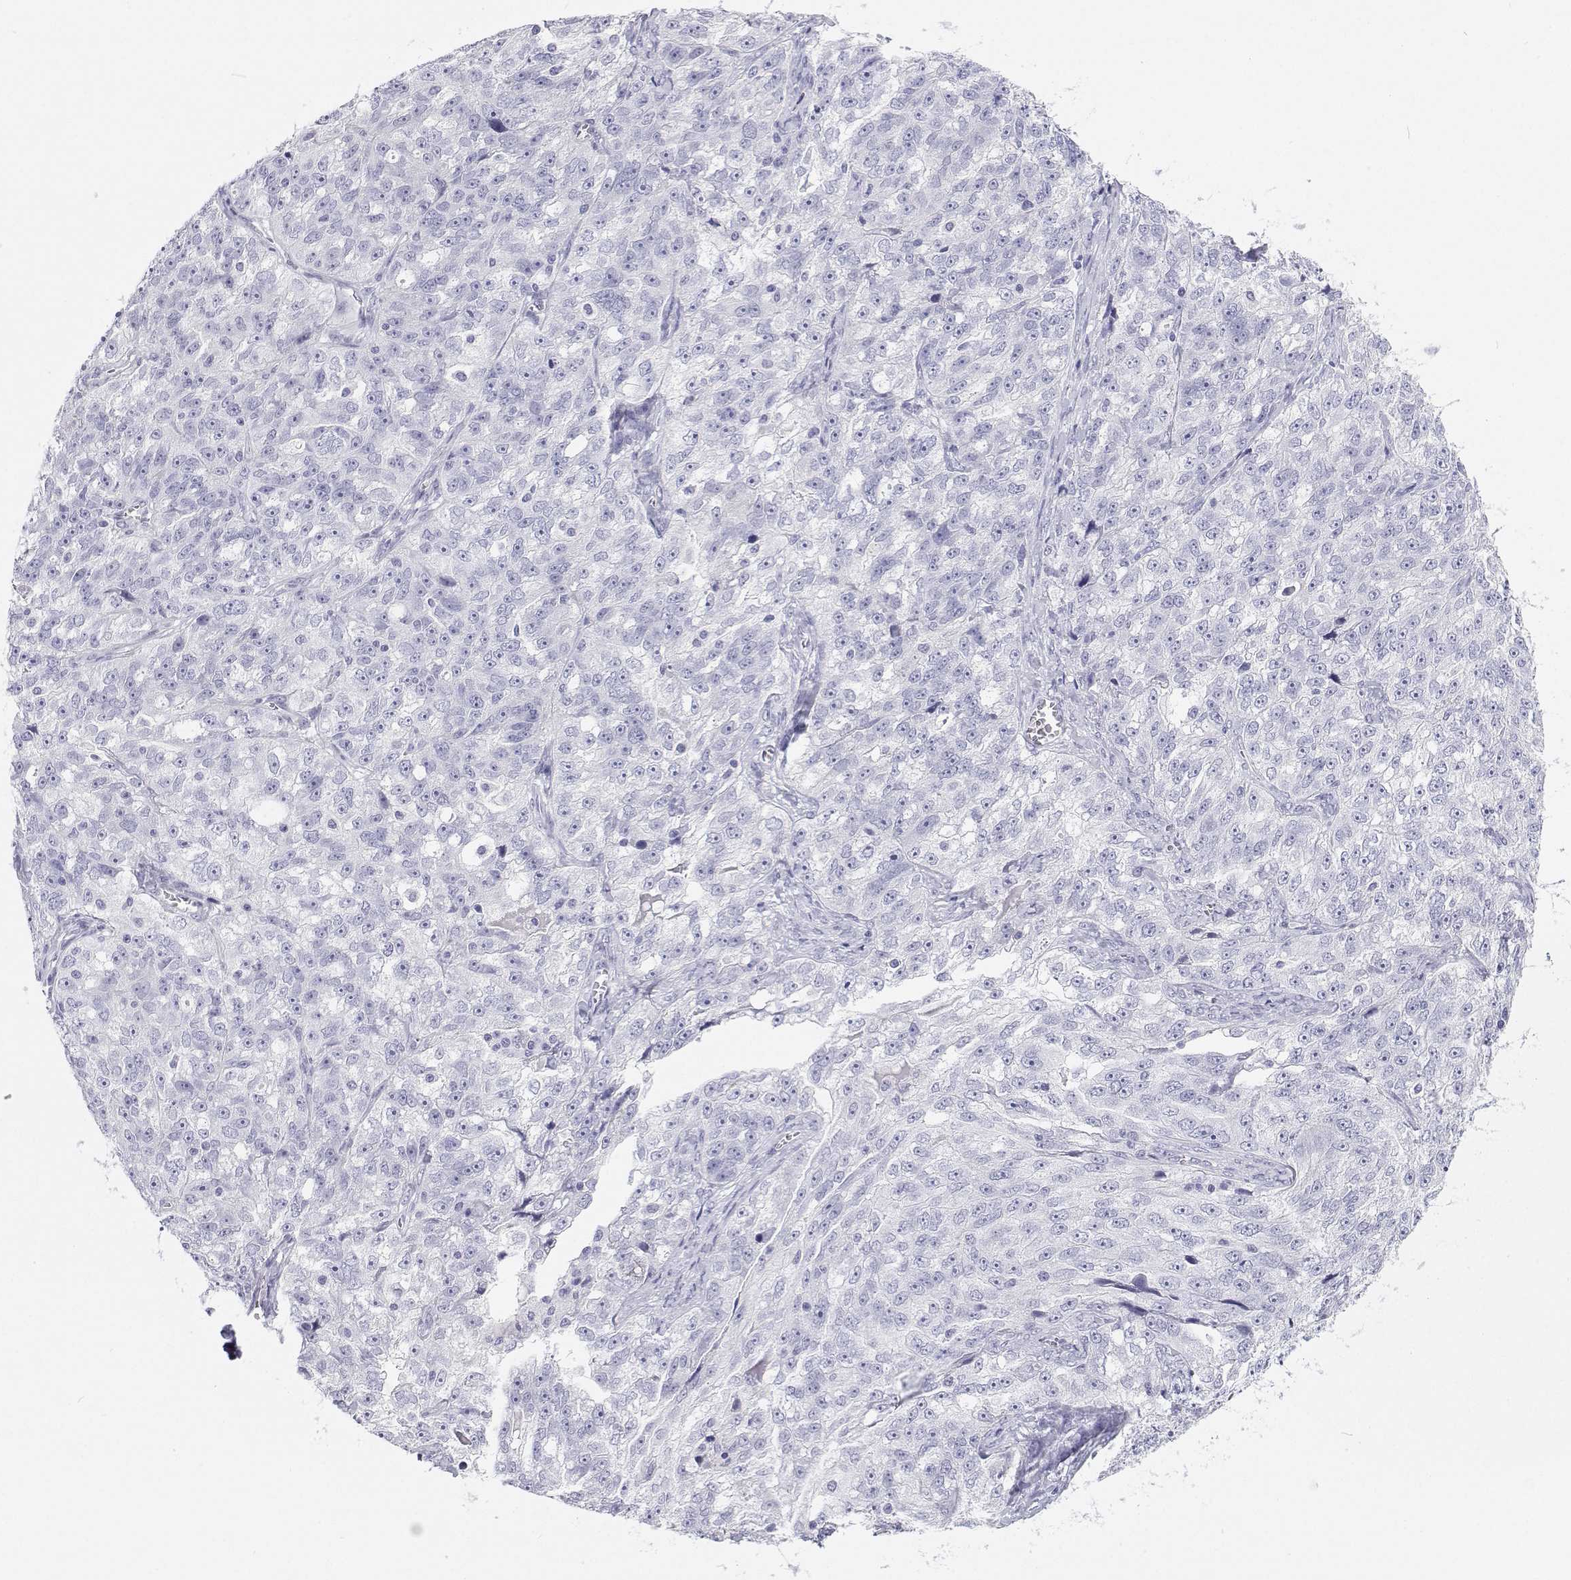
{"staining": {"intensity": "negative", "quantity": "none", "location": "none"}, "tissue": "ovarian cancer", "cell_type": "Tumor cells", "image_type": "cancer", "snomed": [{"axis": "morphology", "description": "Cystadenocarcinoma, serous, NOS"}, {"axis": "topography", "description": "Ovary"}], "caption": "There is no significant positivity in tumor cells of ovarian serous cystadenocarcinoma.", "gene": "BHMT", "patient": {"sex": "female", "age": 51}}